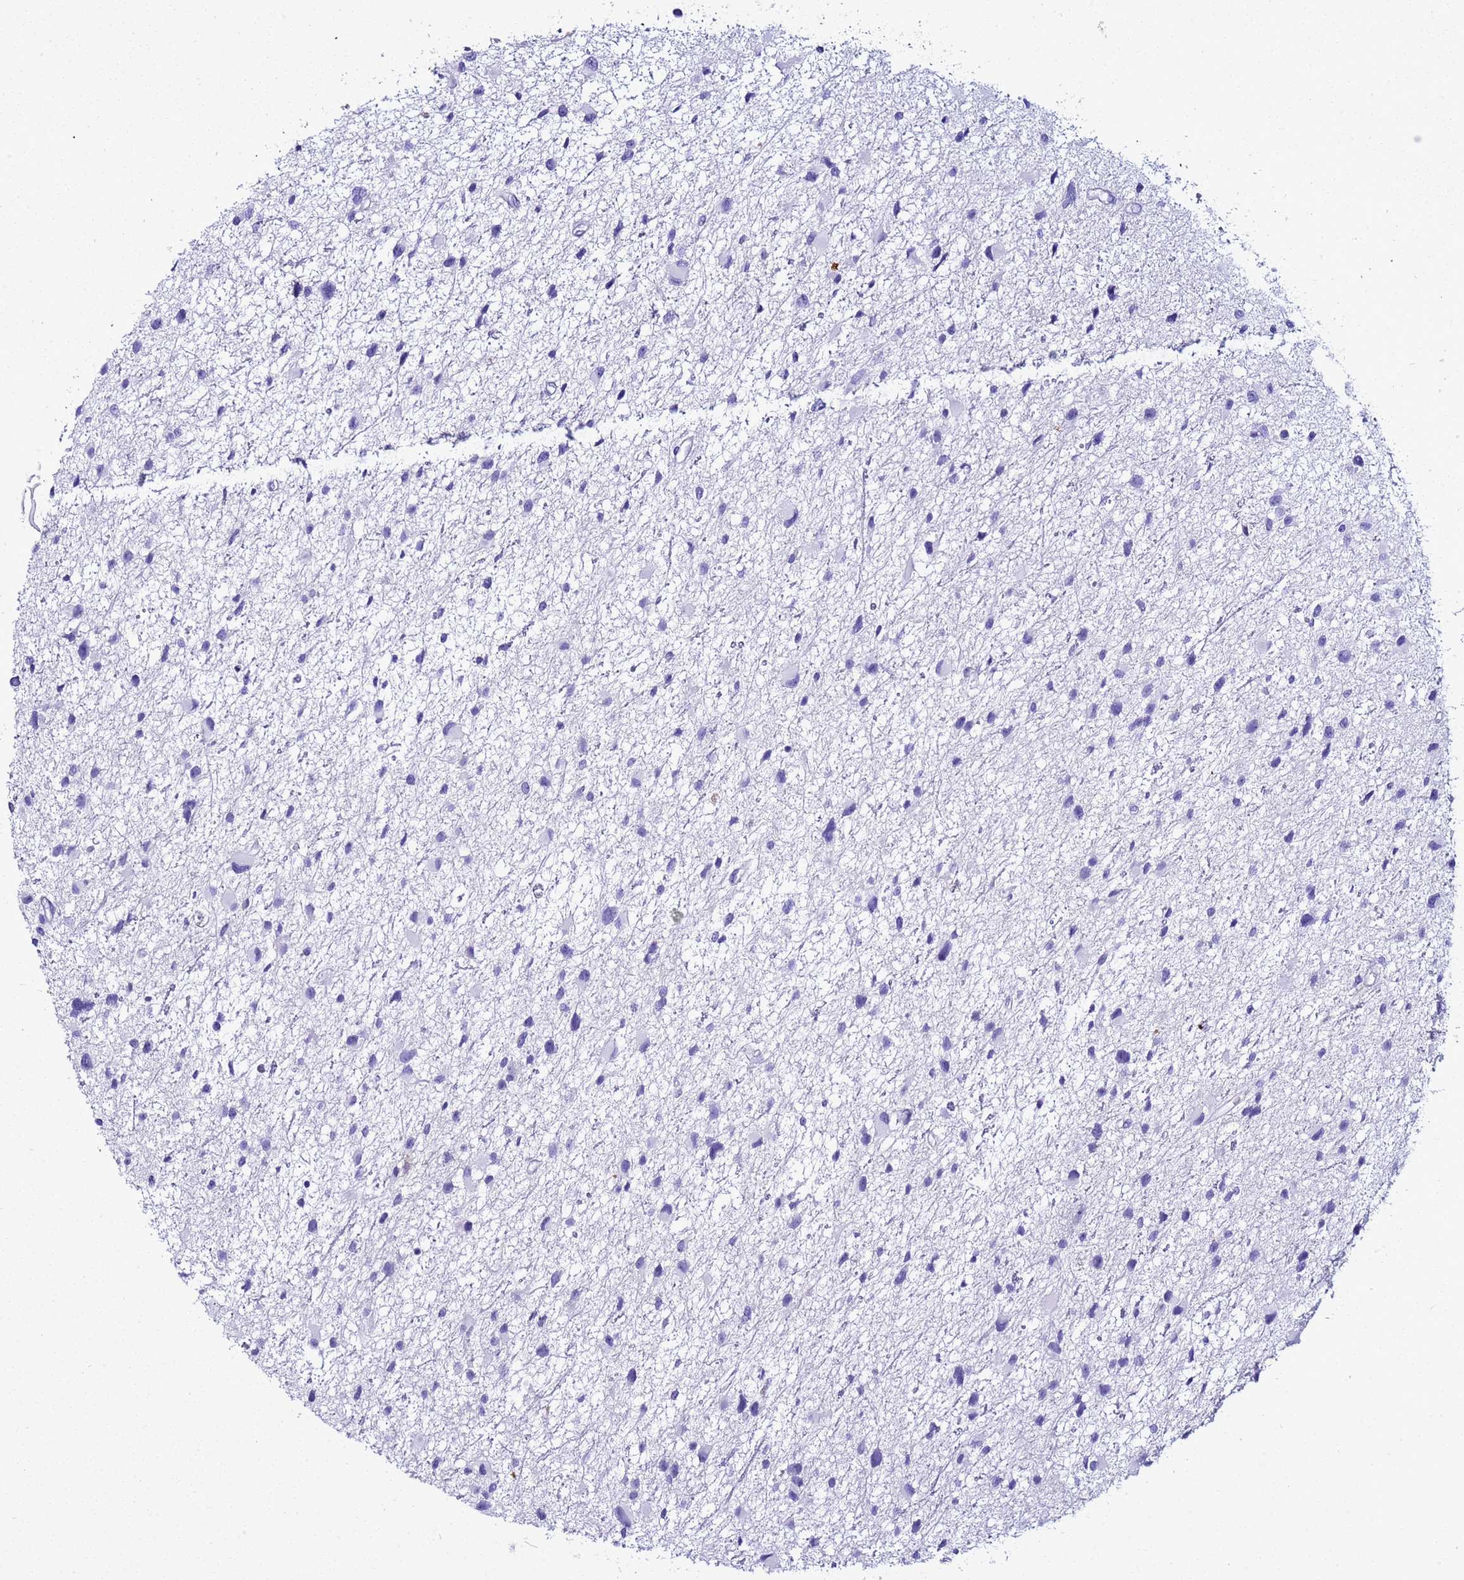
{"staining": {"intensity": "negative", "quantity": "none", "location": "none"}, "tissue": "glioma", "cell_type": "Tumor cells", "image_type": "cancer", "snomed": [{"axis": "morphology", "description": "Glioma, malignant, Low grade"}, {"axis": "topography", "description": "Brain"}], "caption": "Human malignant glioma (low-grade) stained for a protein using IHC shows no staining in tumor cells.", "gene": "LCMT1", "patient": {"sex": "female", "age": 32}}